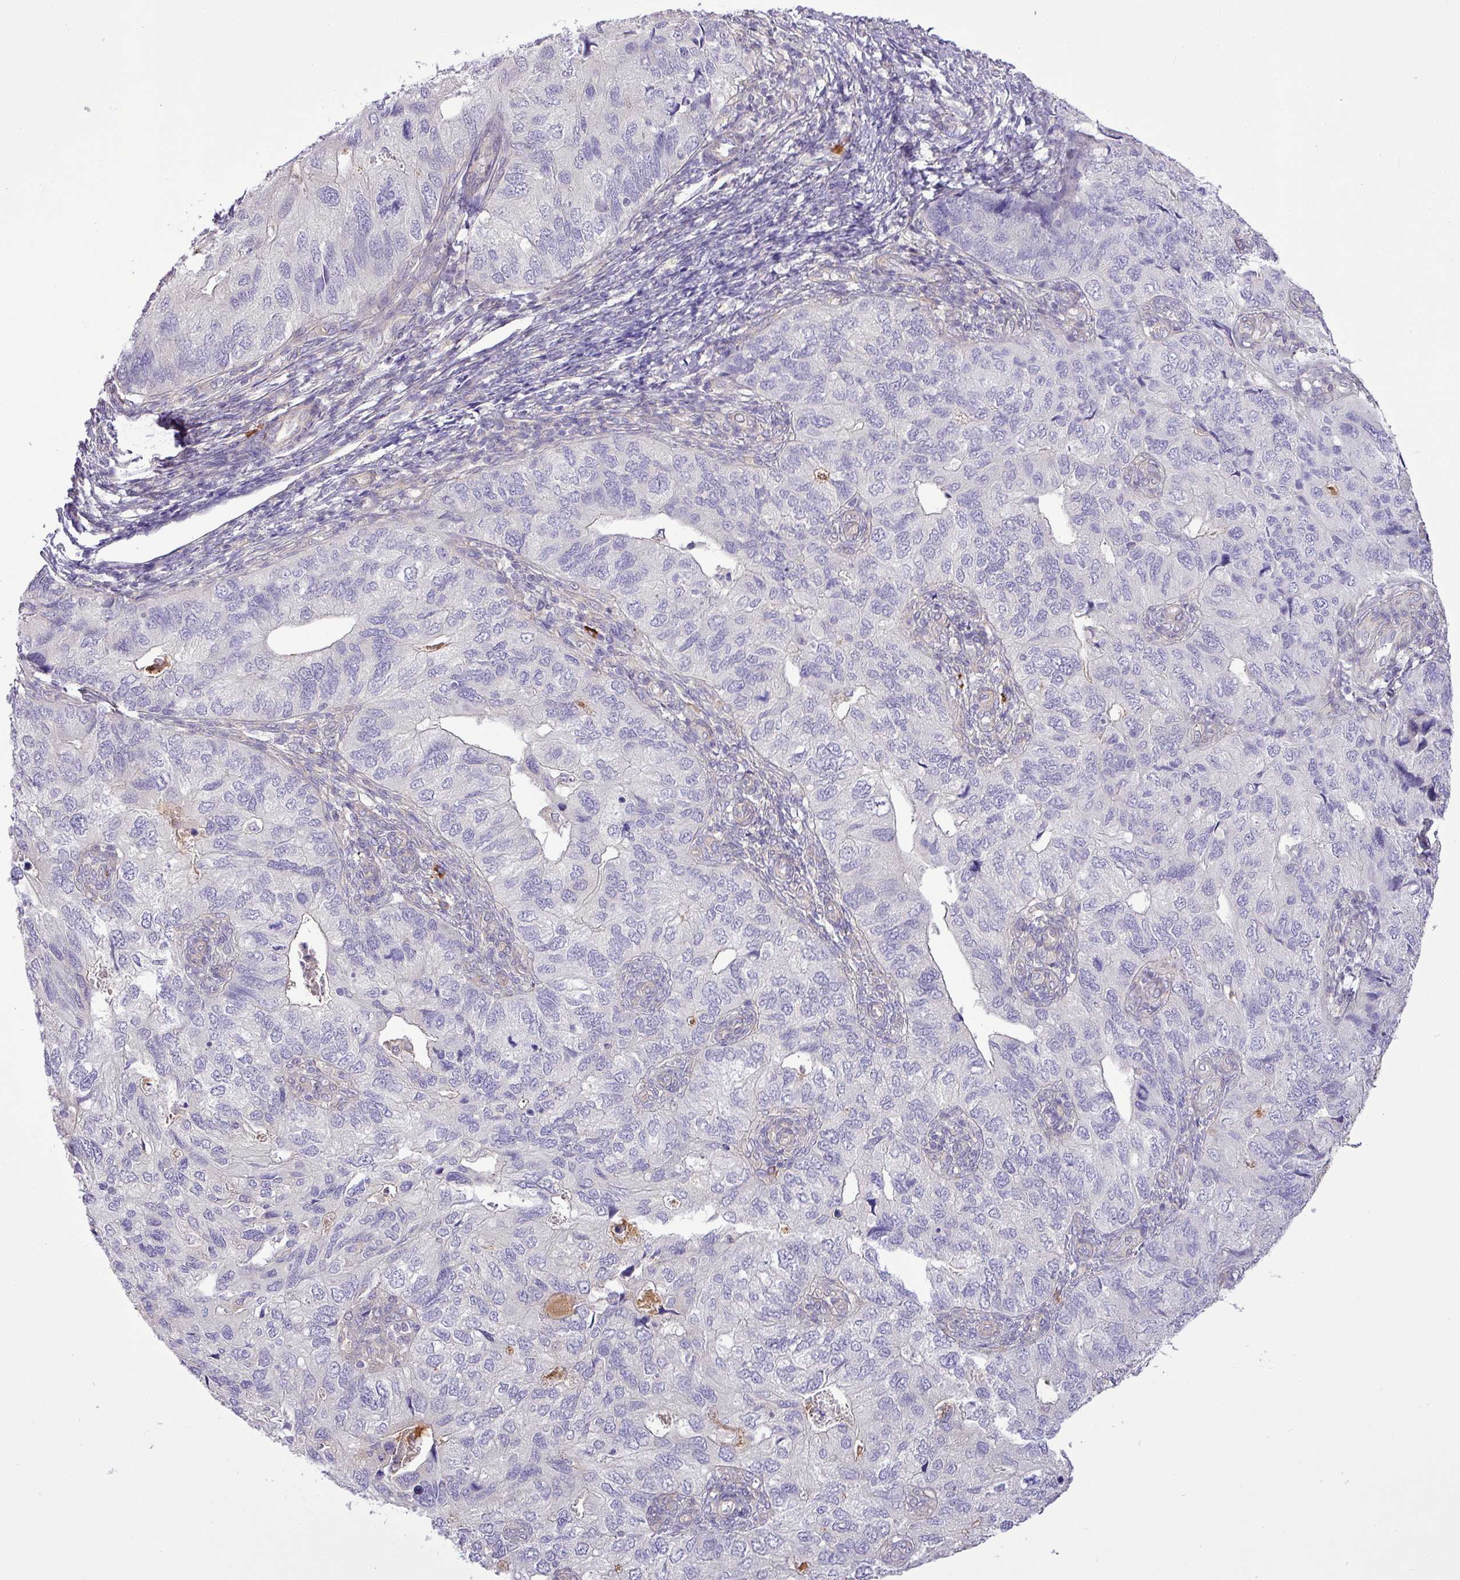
{"staining": {"intensity": "negative", "quantity": "none", "location": "none"}, "tissue": "endometrial cancer", "cell_type": "Tumor cells", "image_type": "cancer", "snomed": [{"axis": "morphology", "description": "Carcinoma, NOS"}, {"axis": "topography", "description": "Uterus"}], "caption": "This photomicrograph is of endometrial cancer stained with immunohistochemistry (IHC) to label a protein in brown with the nuclei are counter-stained blue. There is no positivity in tumor cells.", "gene": "FAM222B", "patient": {"sex": "female", "age": 76}}